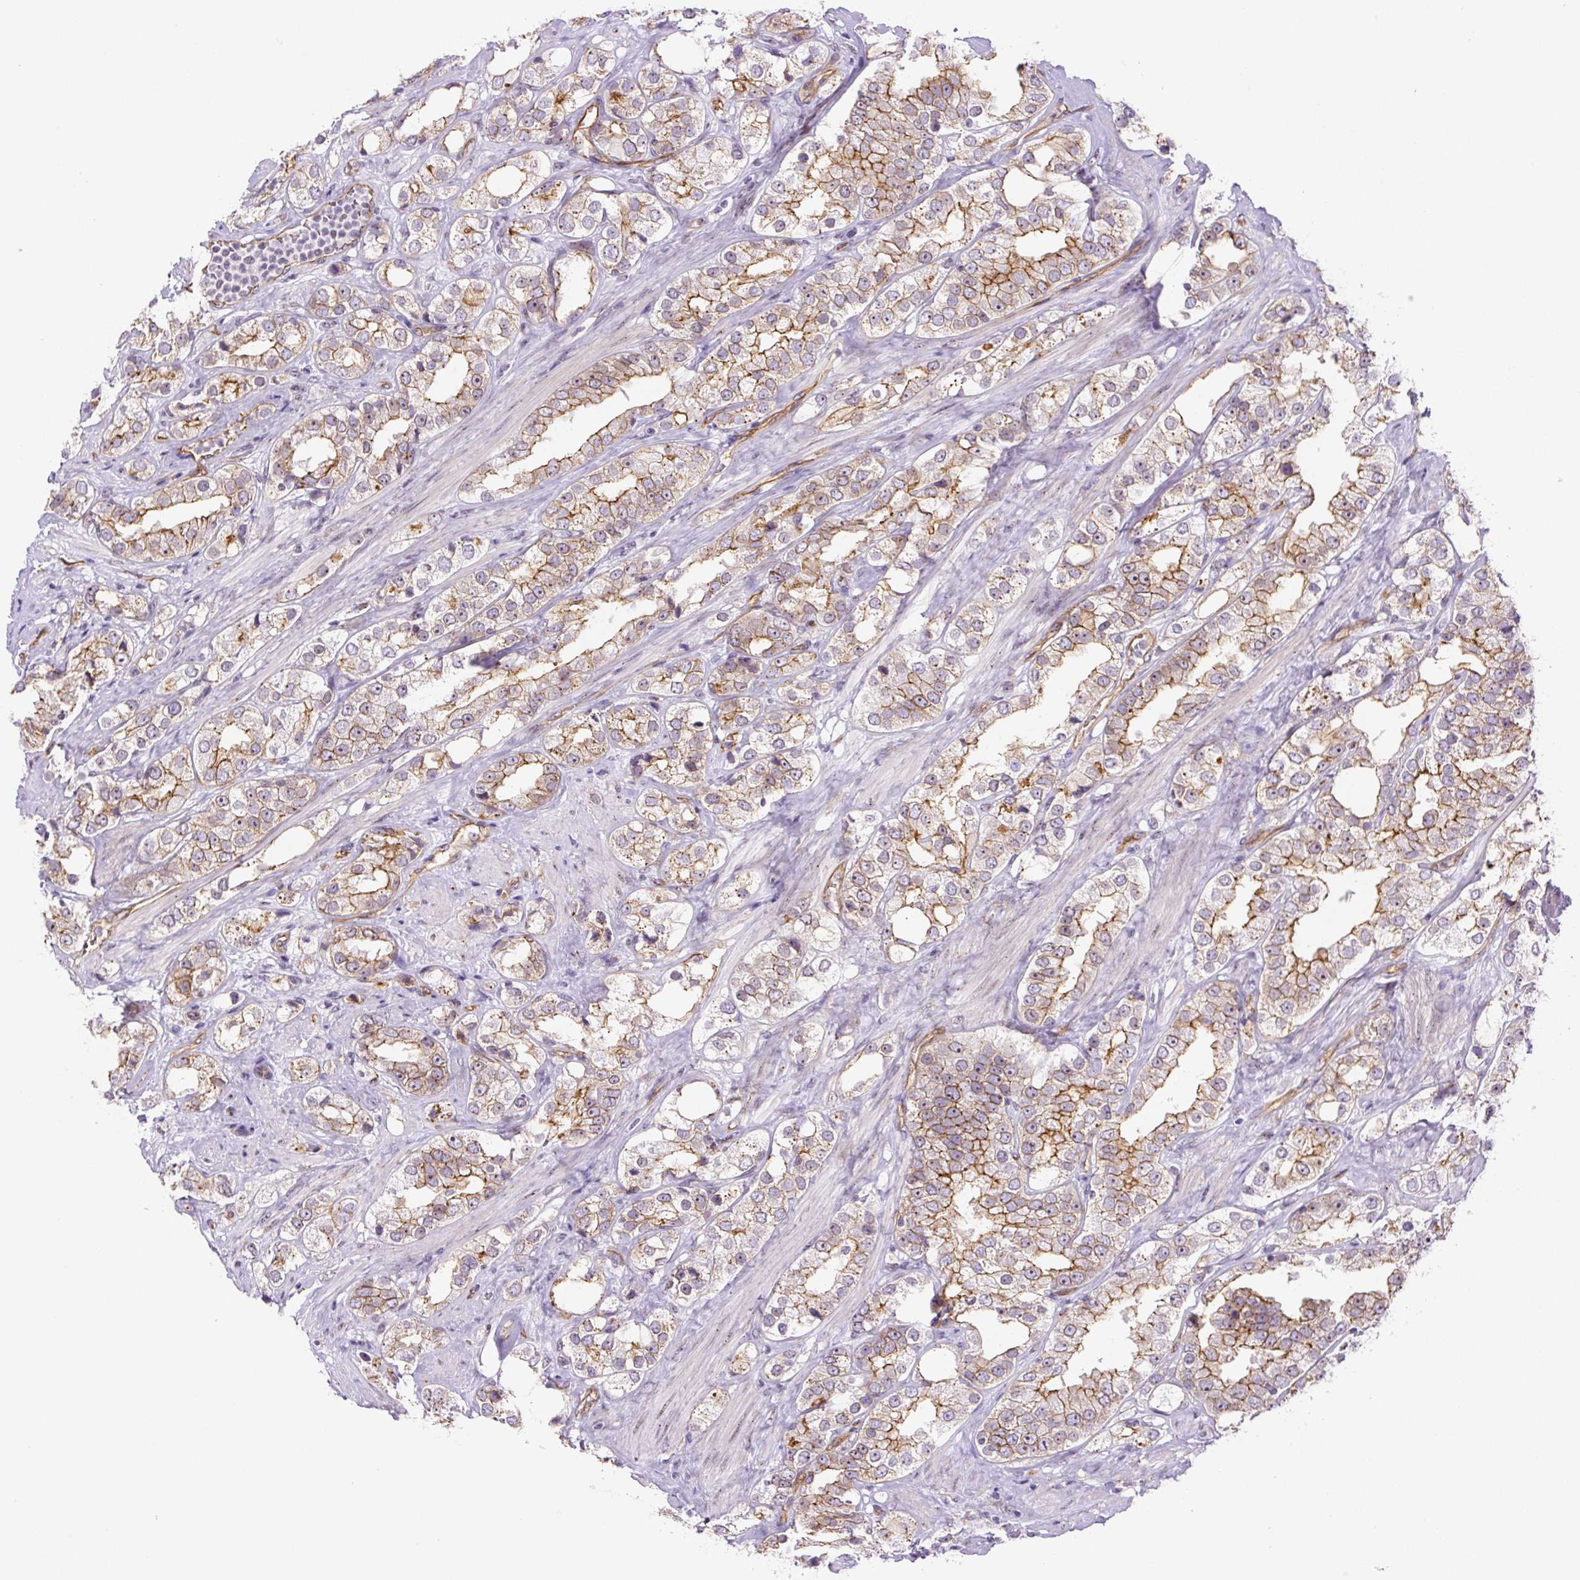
{"staining": {"intensity": "moderate", "quantity": "25%-75%", "location": "cytoplasmic/membranous"}, "tissue": "prostate cancer", "cell_type": "Tumor cells", "image_type": "cancer", "snomed": [{"axis": "morphology", "description": "Adenocarcinoma, NOS"}, {"axis": "topography", "description": "Prostate"}], "caption": "An image showing moderate cytoplasmic/membranous expression in approximately 25%-75% of tumor cells in prostate adenocarcinoma, as visualized by brown immunohistochemical staining.", "gene": "MYO5C", "patient": {"sex": "male", "age": 79}}